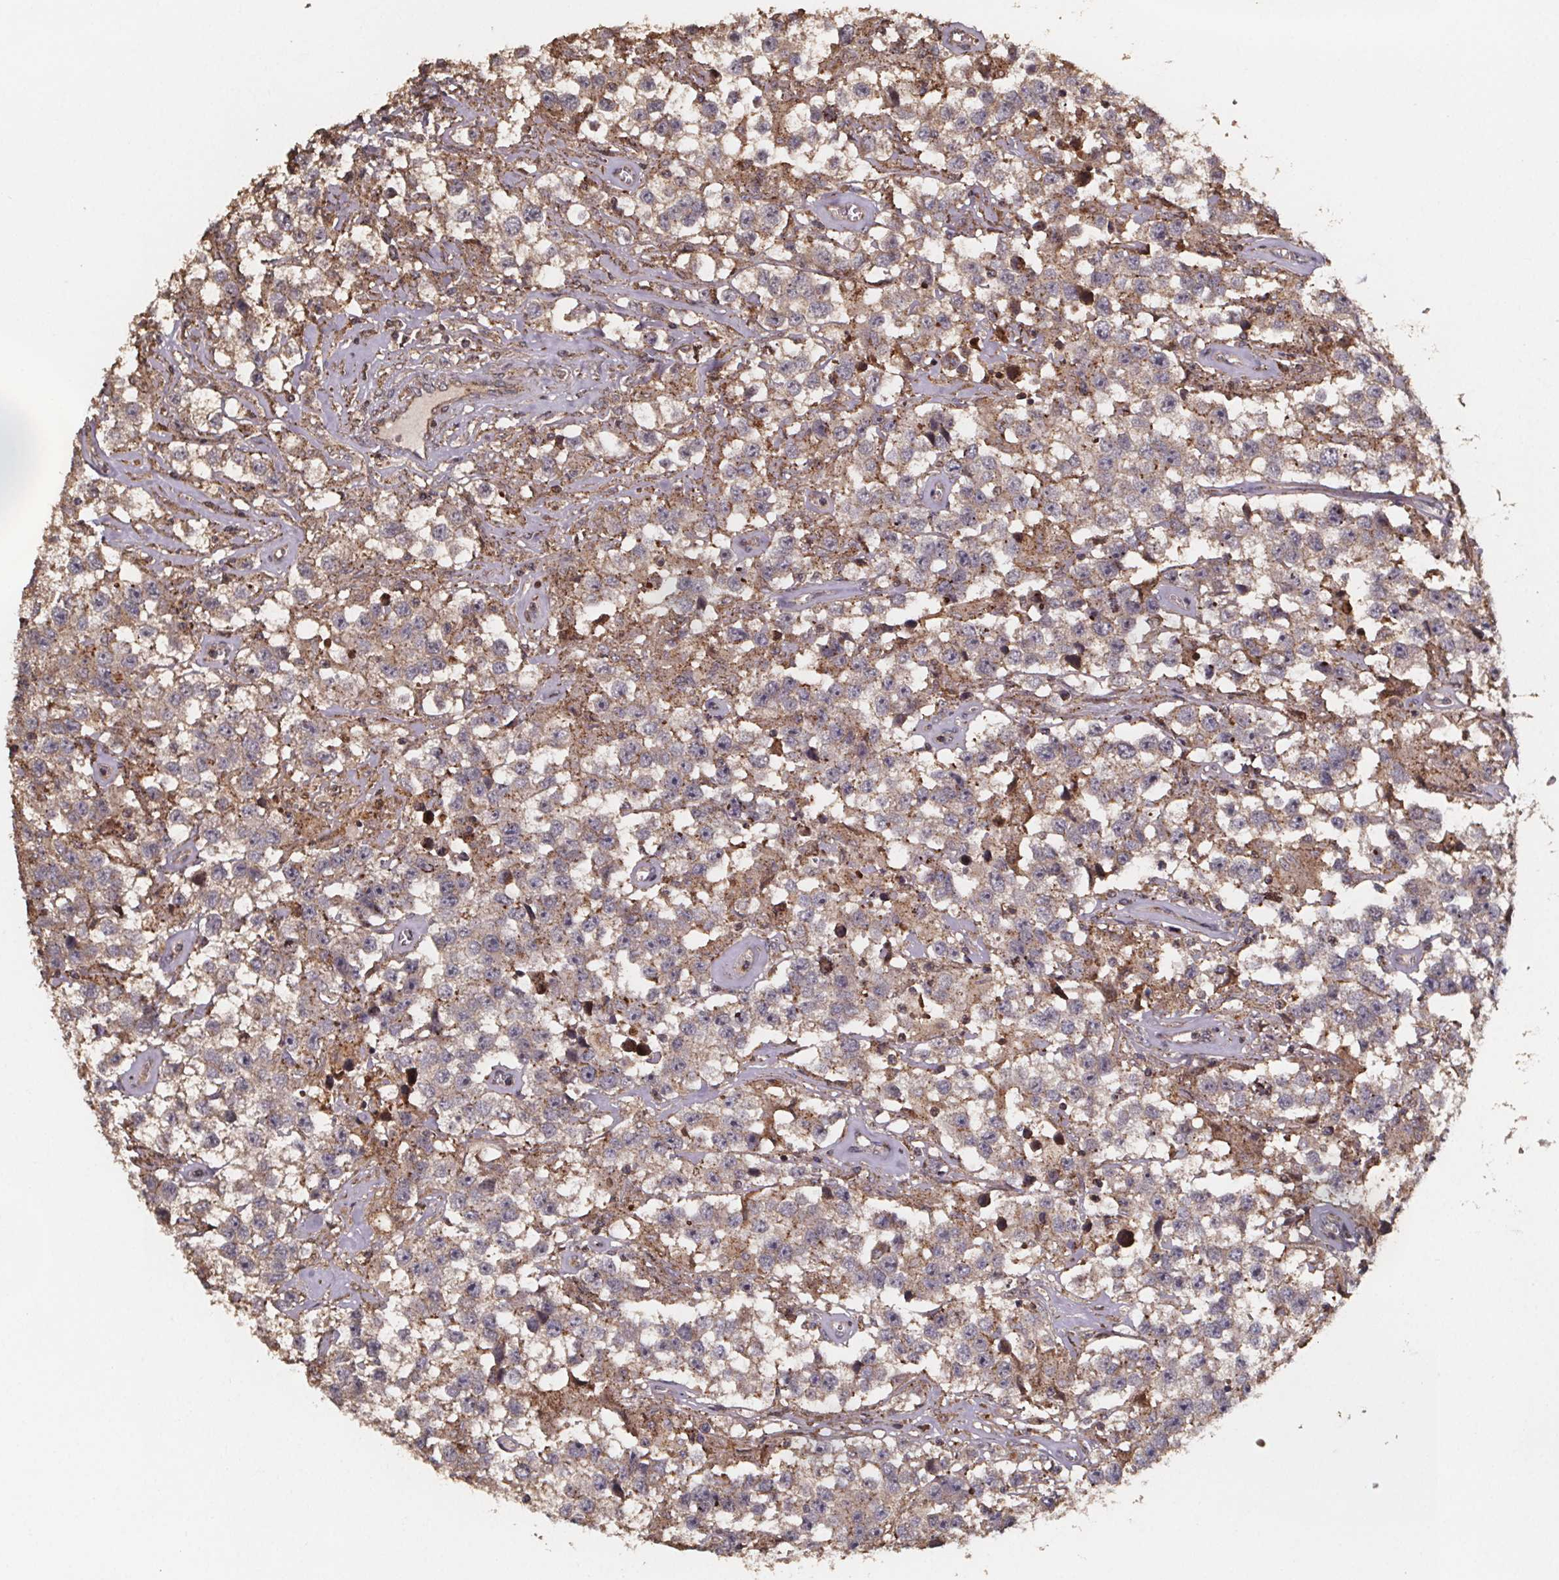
{"staining": {"intensity": "weak", "quantity": "25%-75%", "location": "cytoplasmic/membranous"}, "tissue": "testis cancer", "cell_type": "Tumor cells", "image_type": "cancer", "snomed": [{"axis": "morphology", "description": "Seminoma, NOS"}, {"axis": "topography", "description": "Testis"}], "caption": "A low amount of weak cytoplasmic/membranous expression is seen in about 25%-75% of tumor cells in testis cancer (seminoma) tissue.", "gene": "ZNF879", "patient": {"sex": "male", "age": 43}}